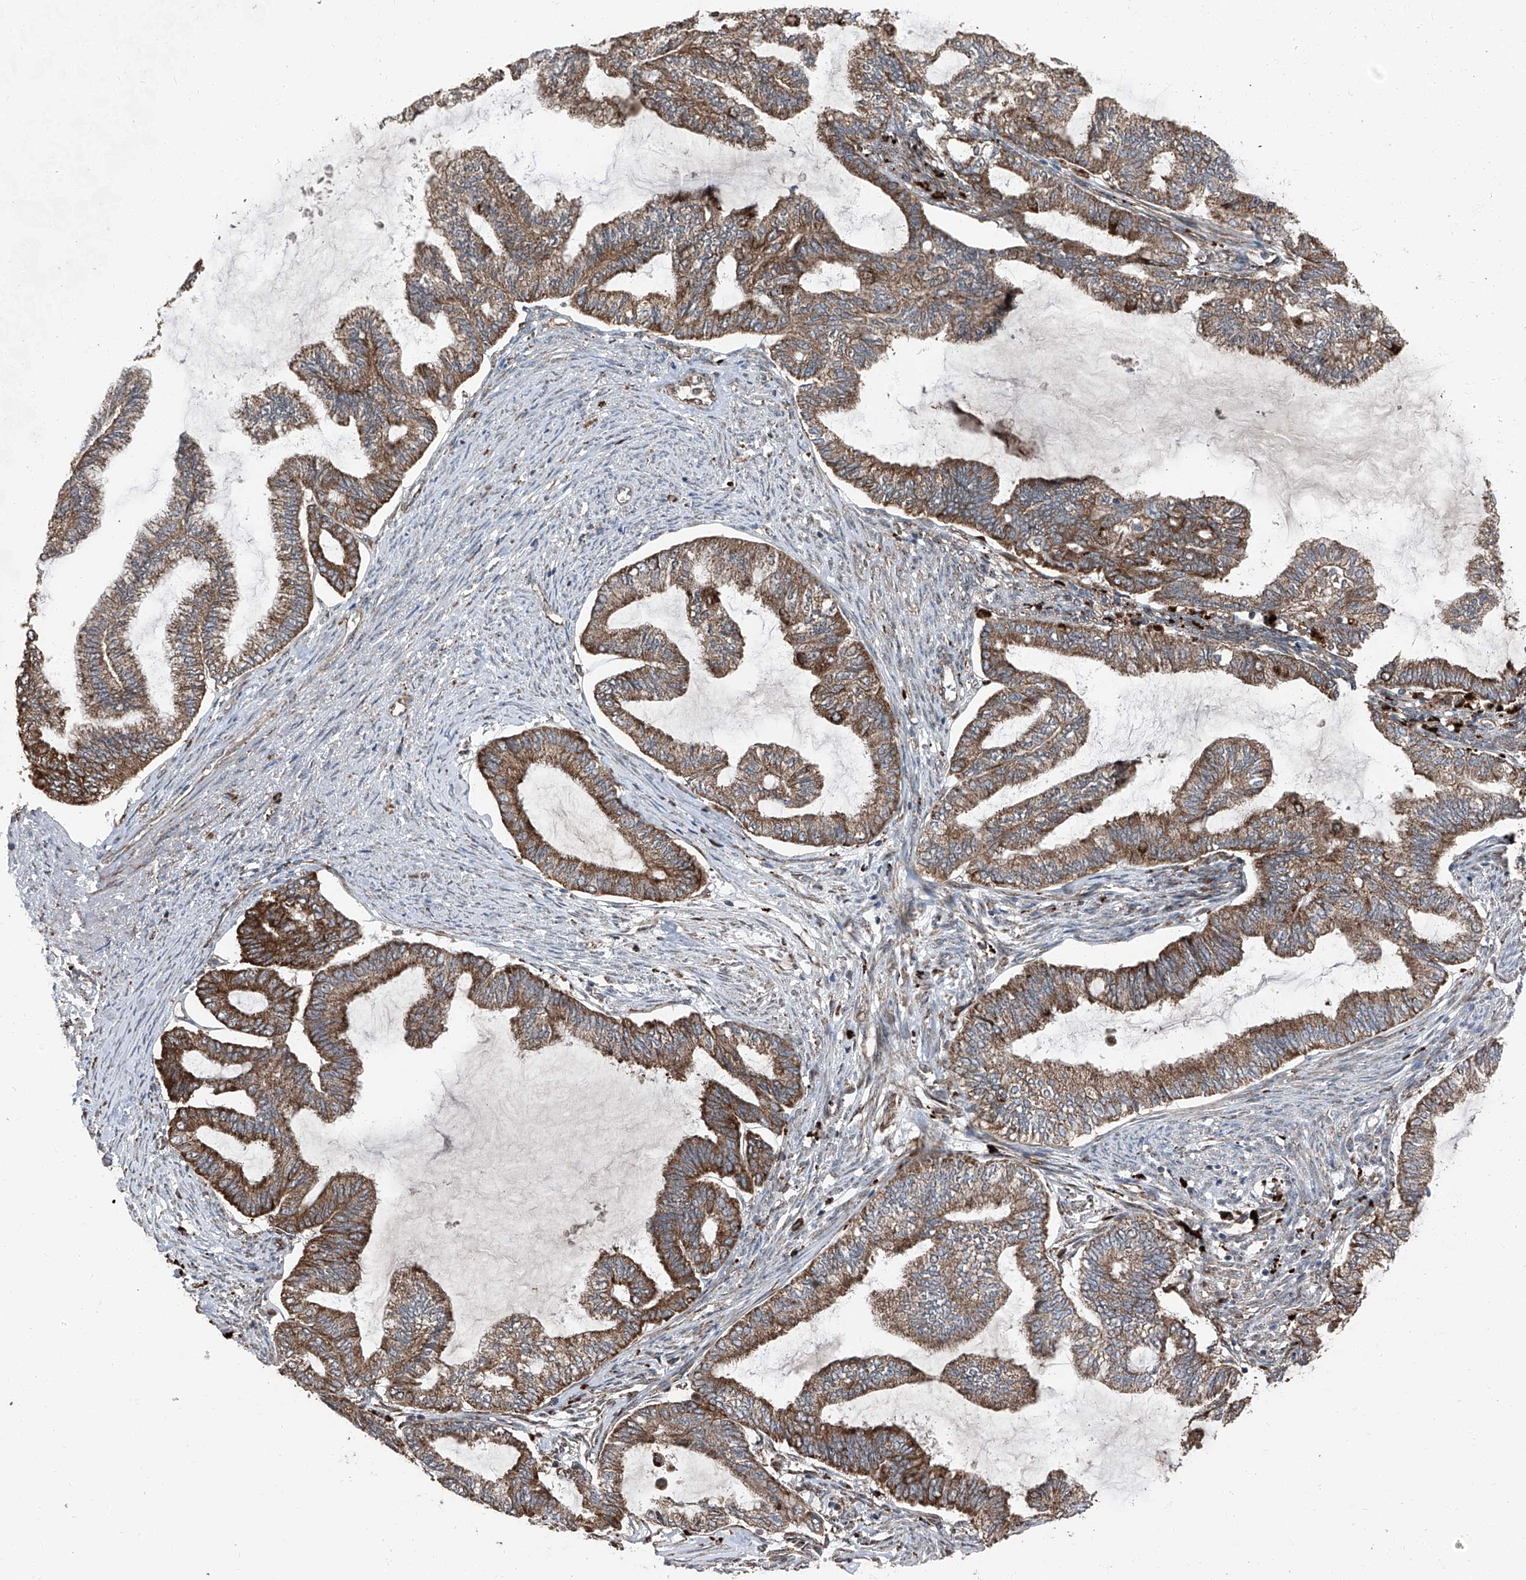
{"staining": {"intensity": "moderate", "quantity": ">75%", "location": "cytoplasmic/membranous"}, "tissue": "endometrial cancer", "cell_type": "Tumor cells", "image_type": "cancer", "snomed": [{"axis": "morphology", "description": "Adenocarcinoma, NOS"}, {"axis": "topography", "description": "Endometrium"}], "caption": "Immunohistochemical staining of endometrial cancer shows medium levels of moderate cytoplasmic/membranous expression in about >75% of tumor cells.", "gene": "LIMK1", "patient": {"sex": "female", "age": 86}}